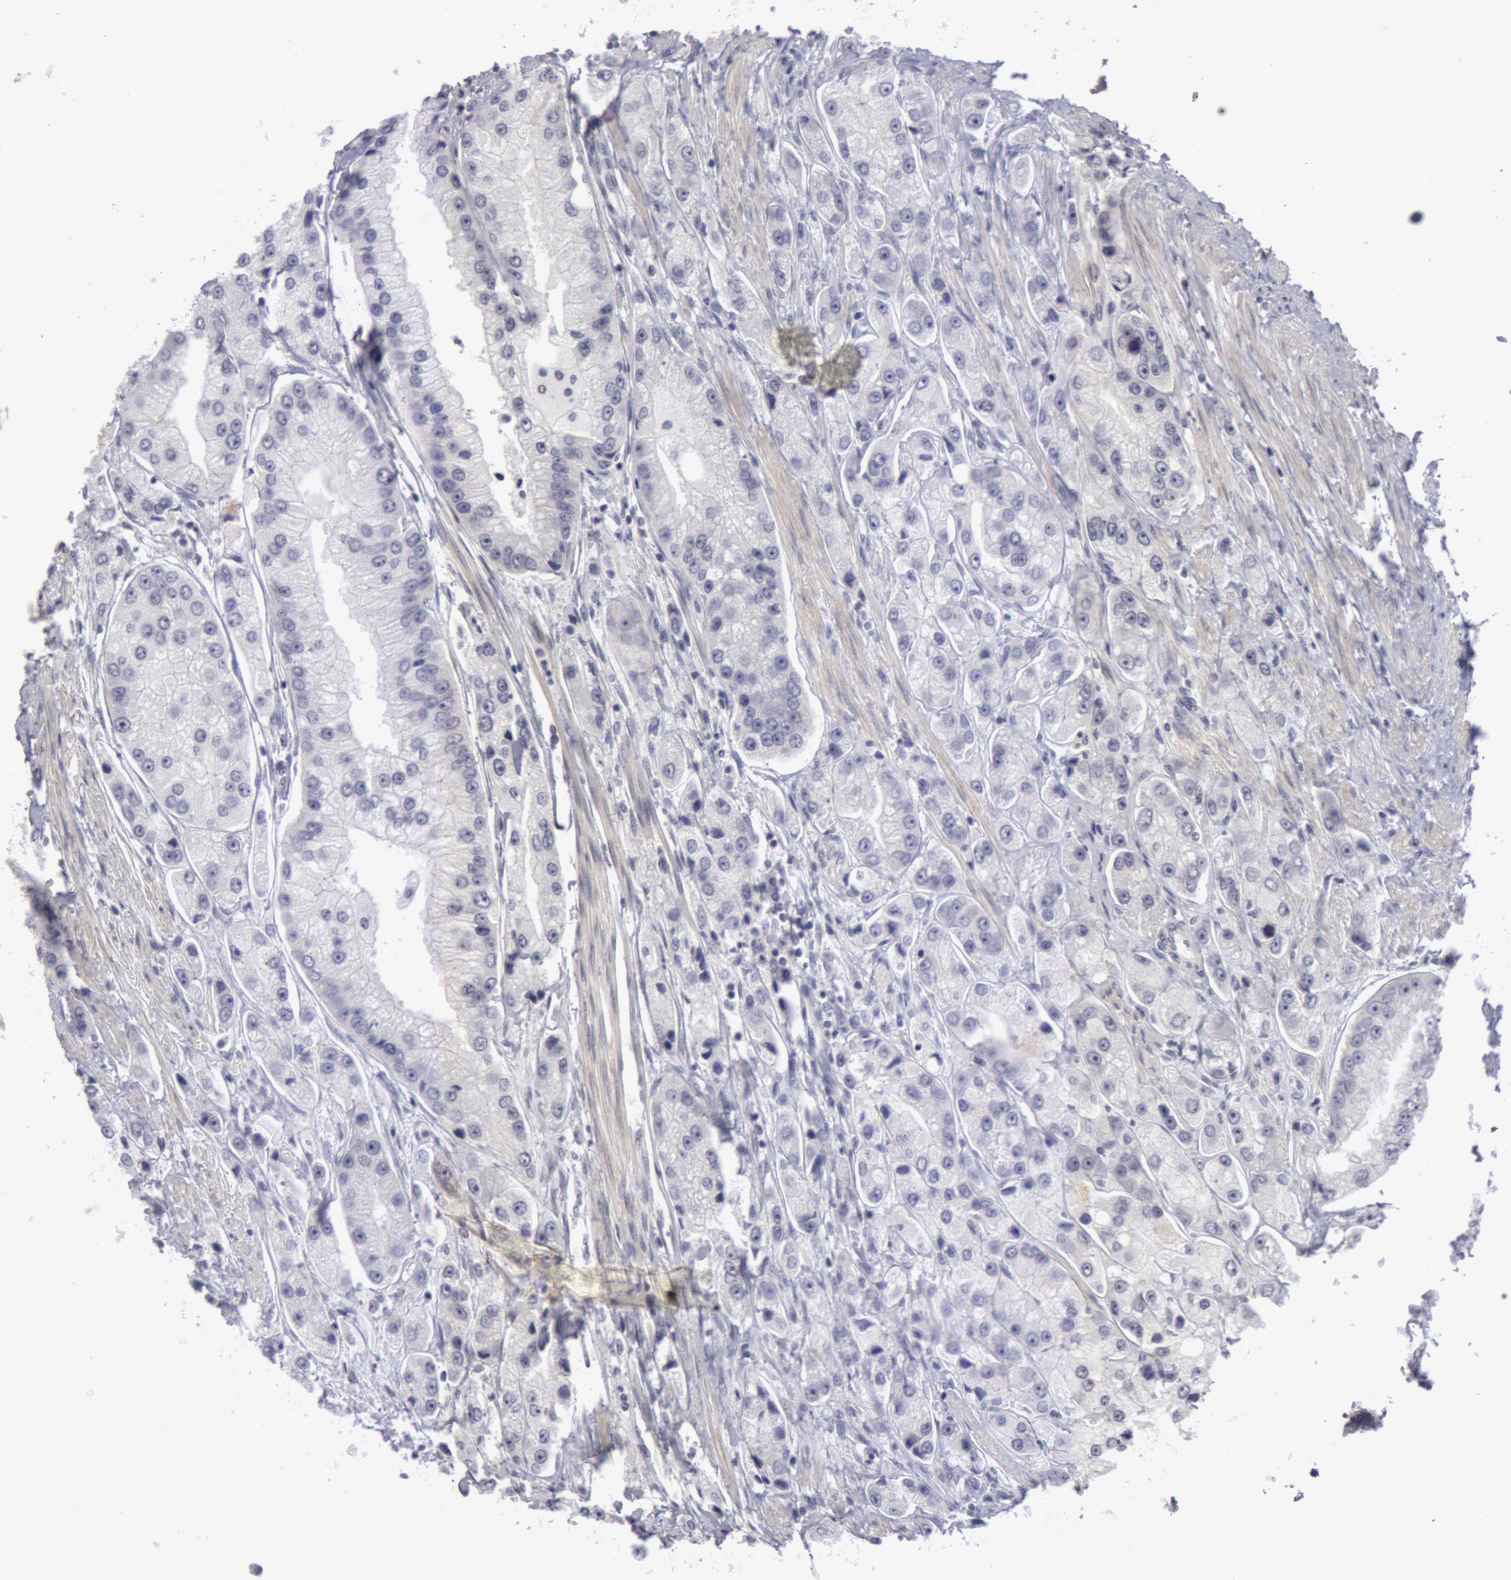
{"staining": {"intensity": "negative", "quantity": "none", "location": "none"}, "tissue": "prostate cancer", "cell_type": "Tumor cells", "image_type": "cancer", "snomed": [{"axis": "morphology", "description": "Adenocarcinoma, Medium grade"}, {"axis": "topography", "description": "Prostate"}], "caption": "The IHC photomicrograph has no significant positivity in tumor cells of prostate medium-grade adenocarcinoma tissue.", "gene": "NLGN4X", "patient": {"sex": "male", "age": 72}}